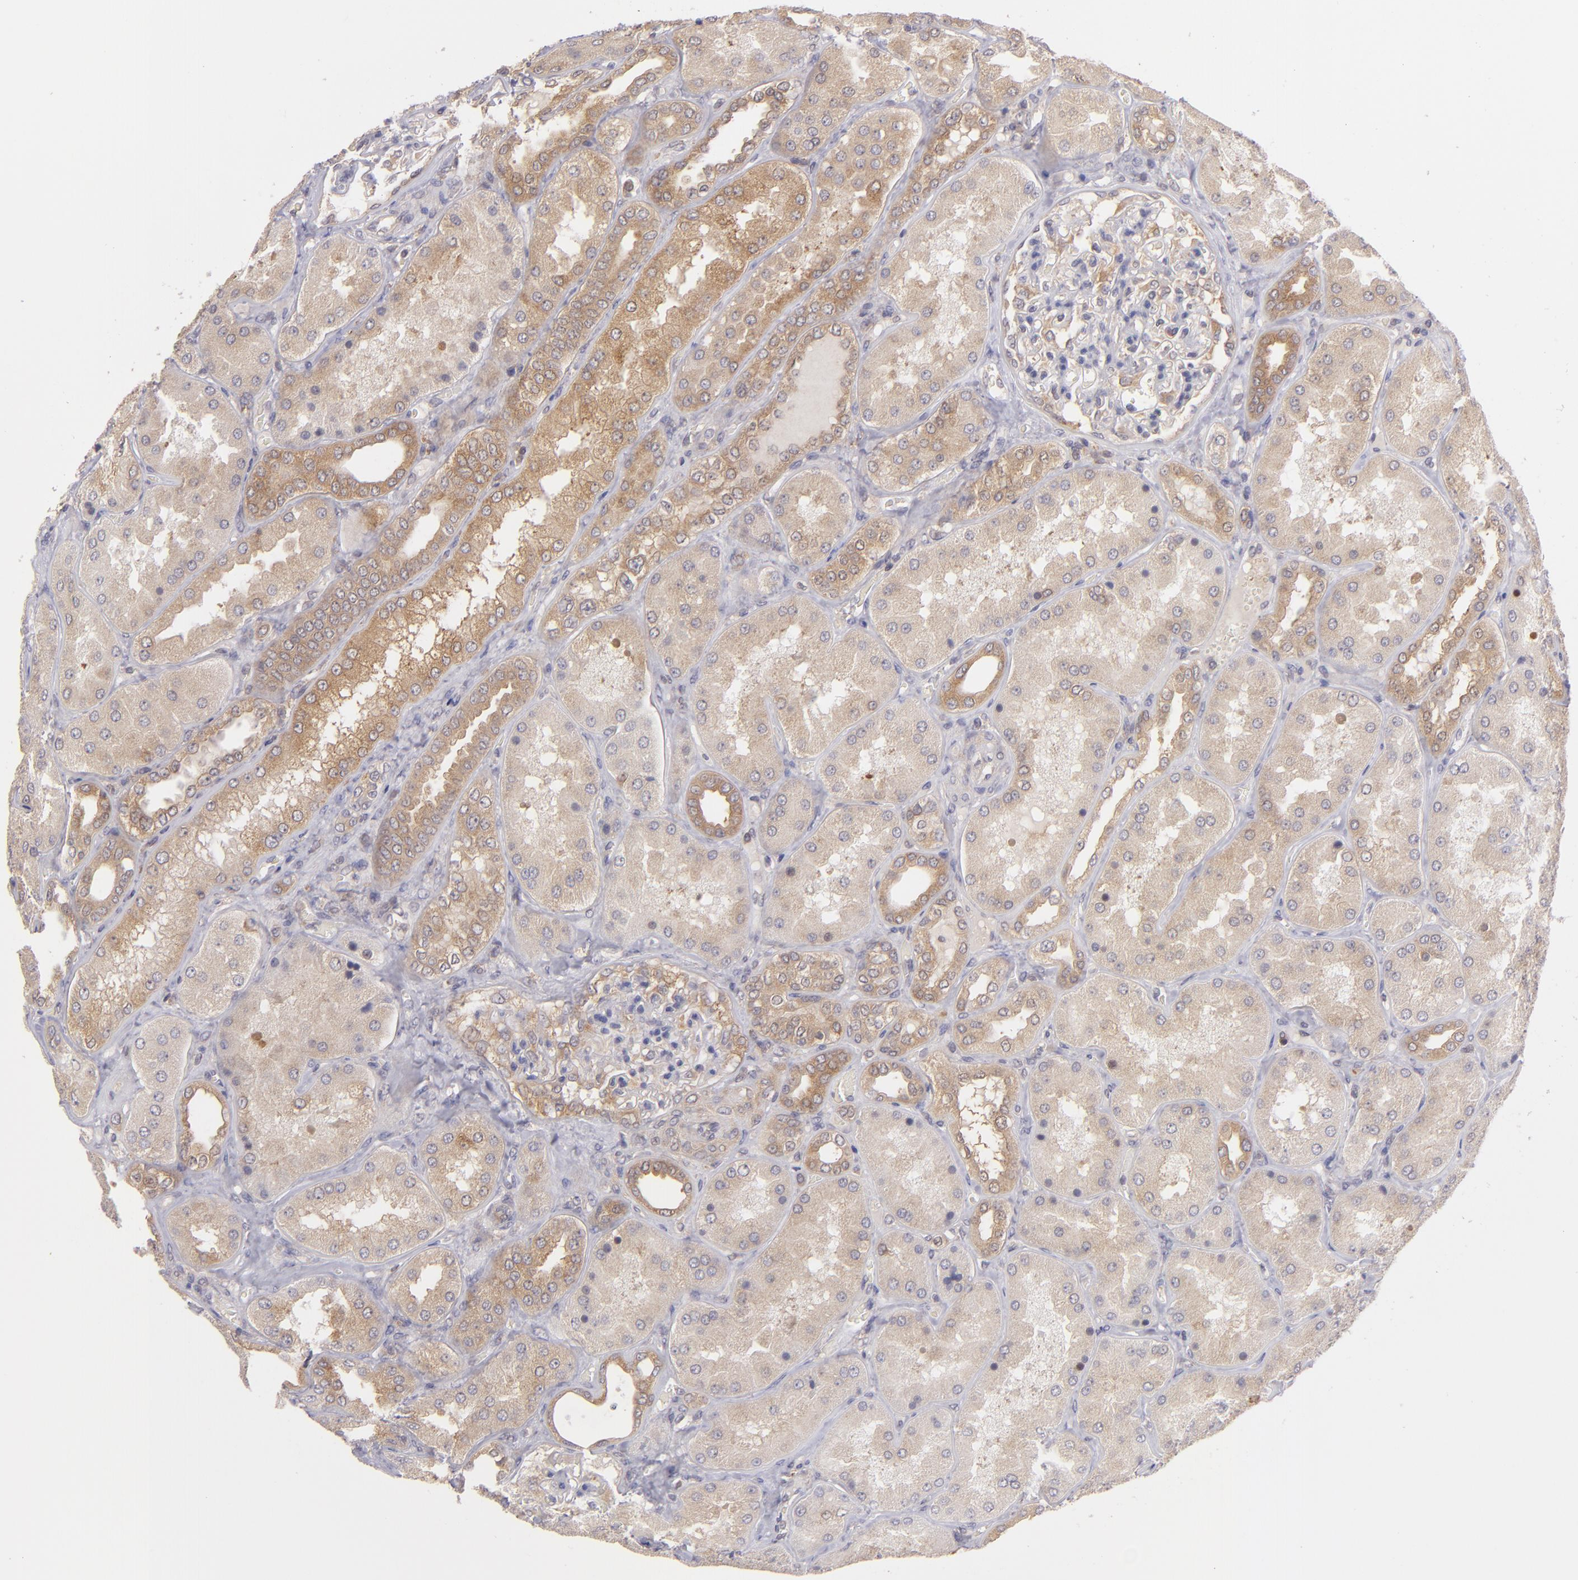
{"staining": {"intensity": "weak", "quantity": "<25%", "location": "cytoplasmic/membranous"}, "tissue": "kidney", "cell_type": "Cells in glomeruli", "image_type": "normal", "snomed": [{"axis": "morphology", "description": "Normal tissue, NOS"}, {"axis": "topography", "description": "Kidney"}], "caption": "IHC of normal kidney demonstrates no expression in cells in glomeruli.", "gene": "PTPN13", "patient": {"sex": "female", "age": 56}}